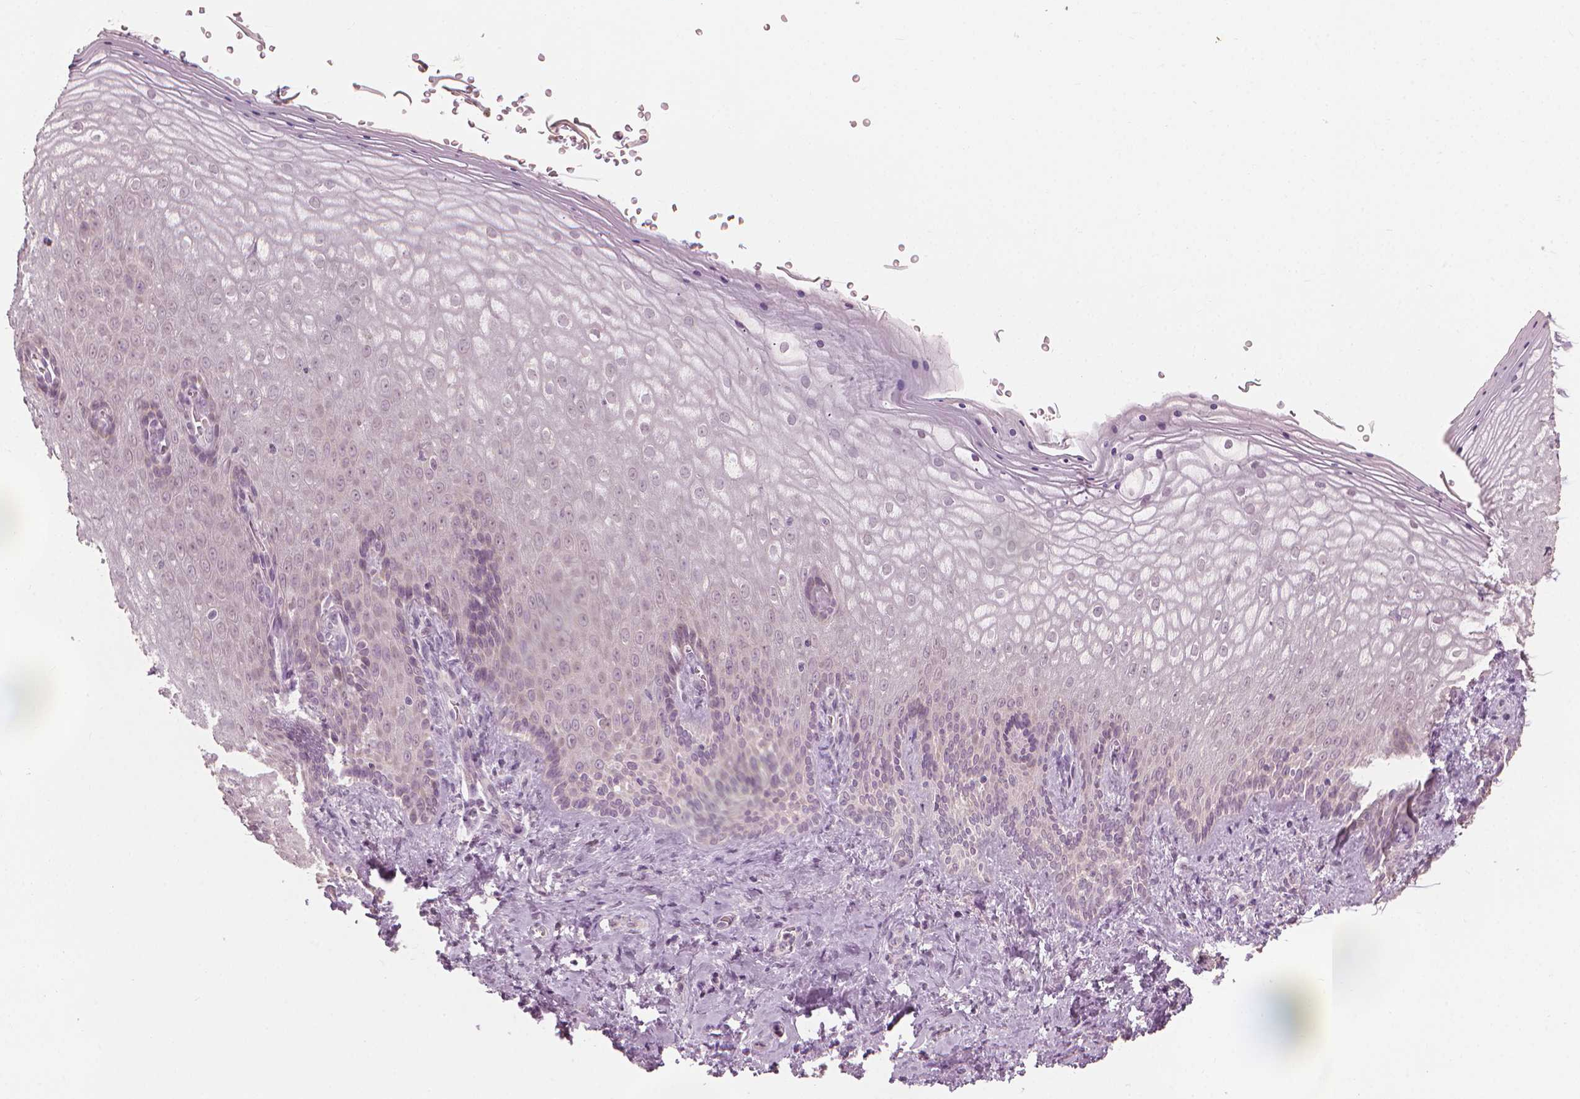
{"staining": {"intensity": "negative", "quantity": "none", "location": "none"}, "tissue": "vagina", "cell_type": "Squamous epithelial cells", "image_type": "normal", "snomed": [{"axis": "morphology", "description": "Normal tissue, NOS"}, {"axis": "topography", "description": "Vagina"}], "caption": "This is an IHC image of benign vagina. There is no expression in squamous epithelial cells.", "gene": "CFAP126", "patient": {"sex": "female", "age": 42}}